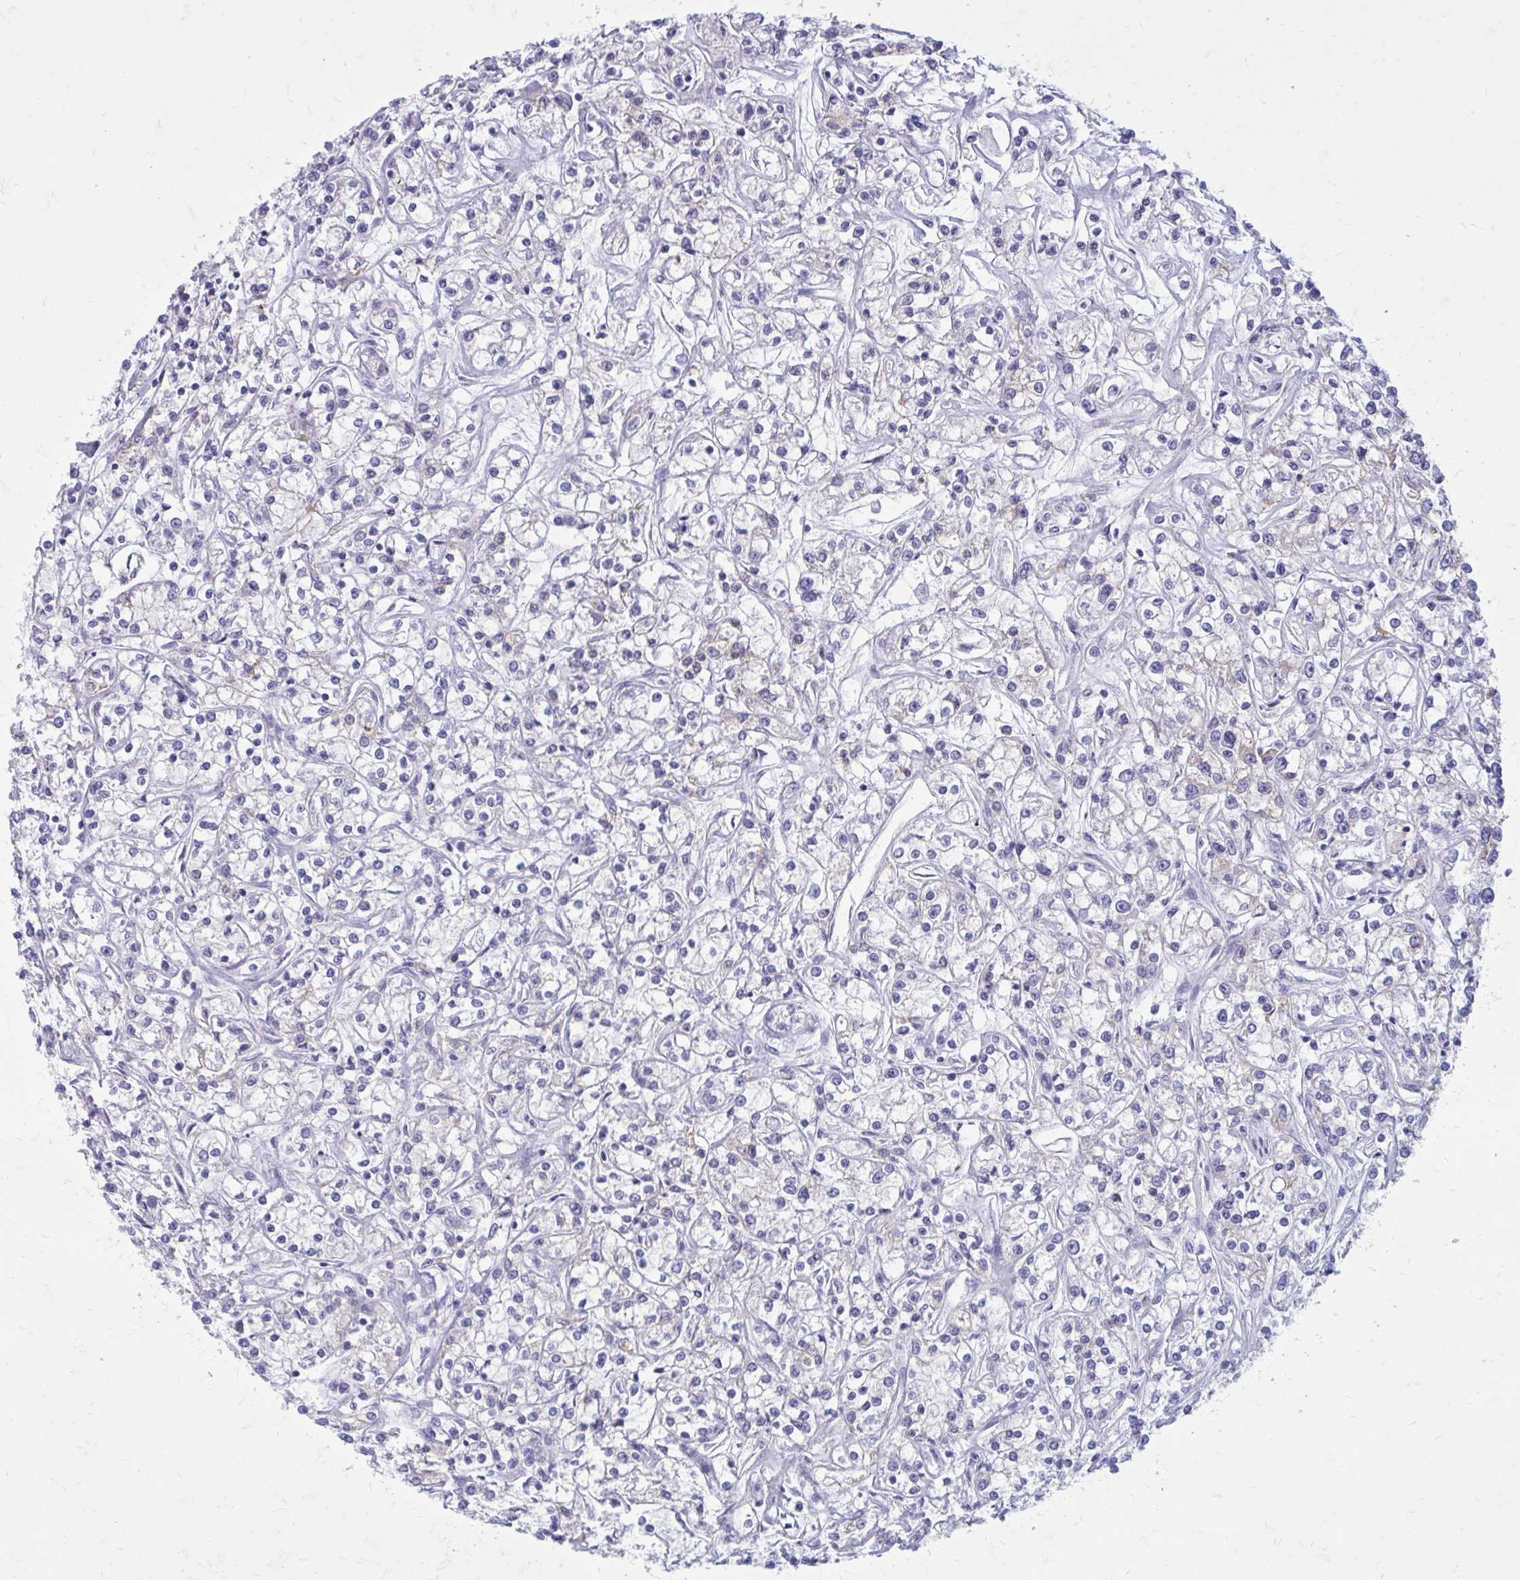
{"staining": {"intensity": "negative", "quantity": "none", "location": "none"}, "tissue": "renal cancer", "cell_type": "Tumor cells", "image_type": "cancer", "snomed": [{"axis": "morphology", "description": "Adenocarcinoma, NOS"}, {"axis": "topography", "description": "Kidney"}], "caption": "Histopathology image shows no significant protein expression in tumor cells of renal cancer.", "gene": "CLTA", "patient": {"sex": "female", "age": 59}}